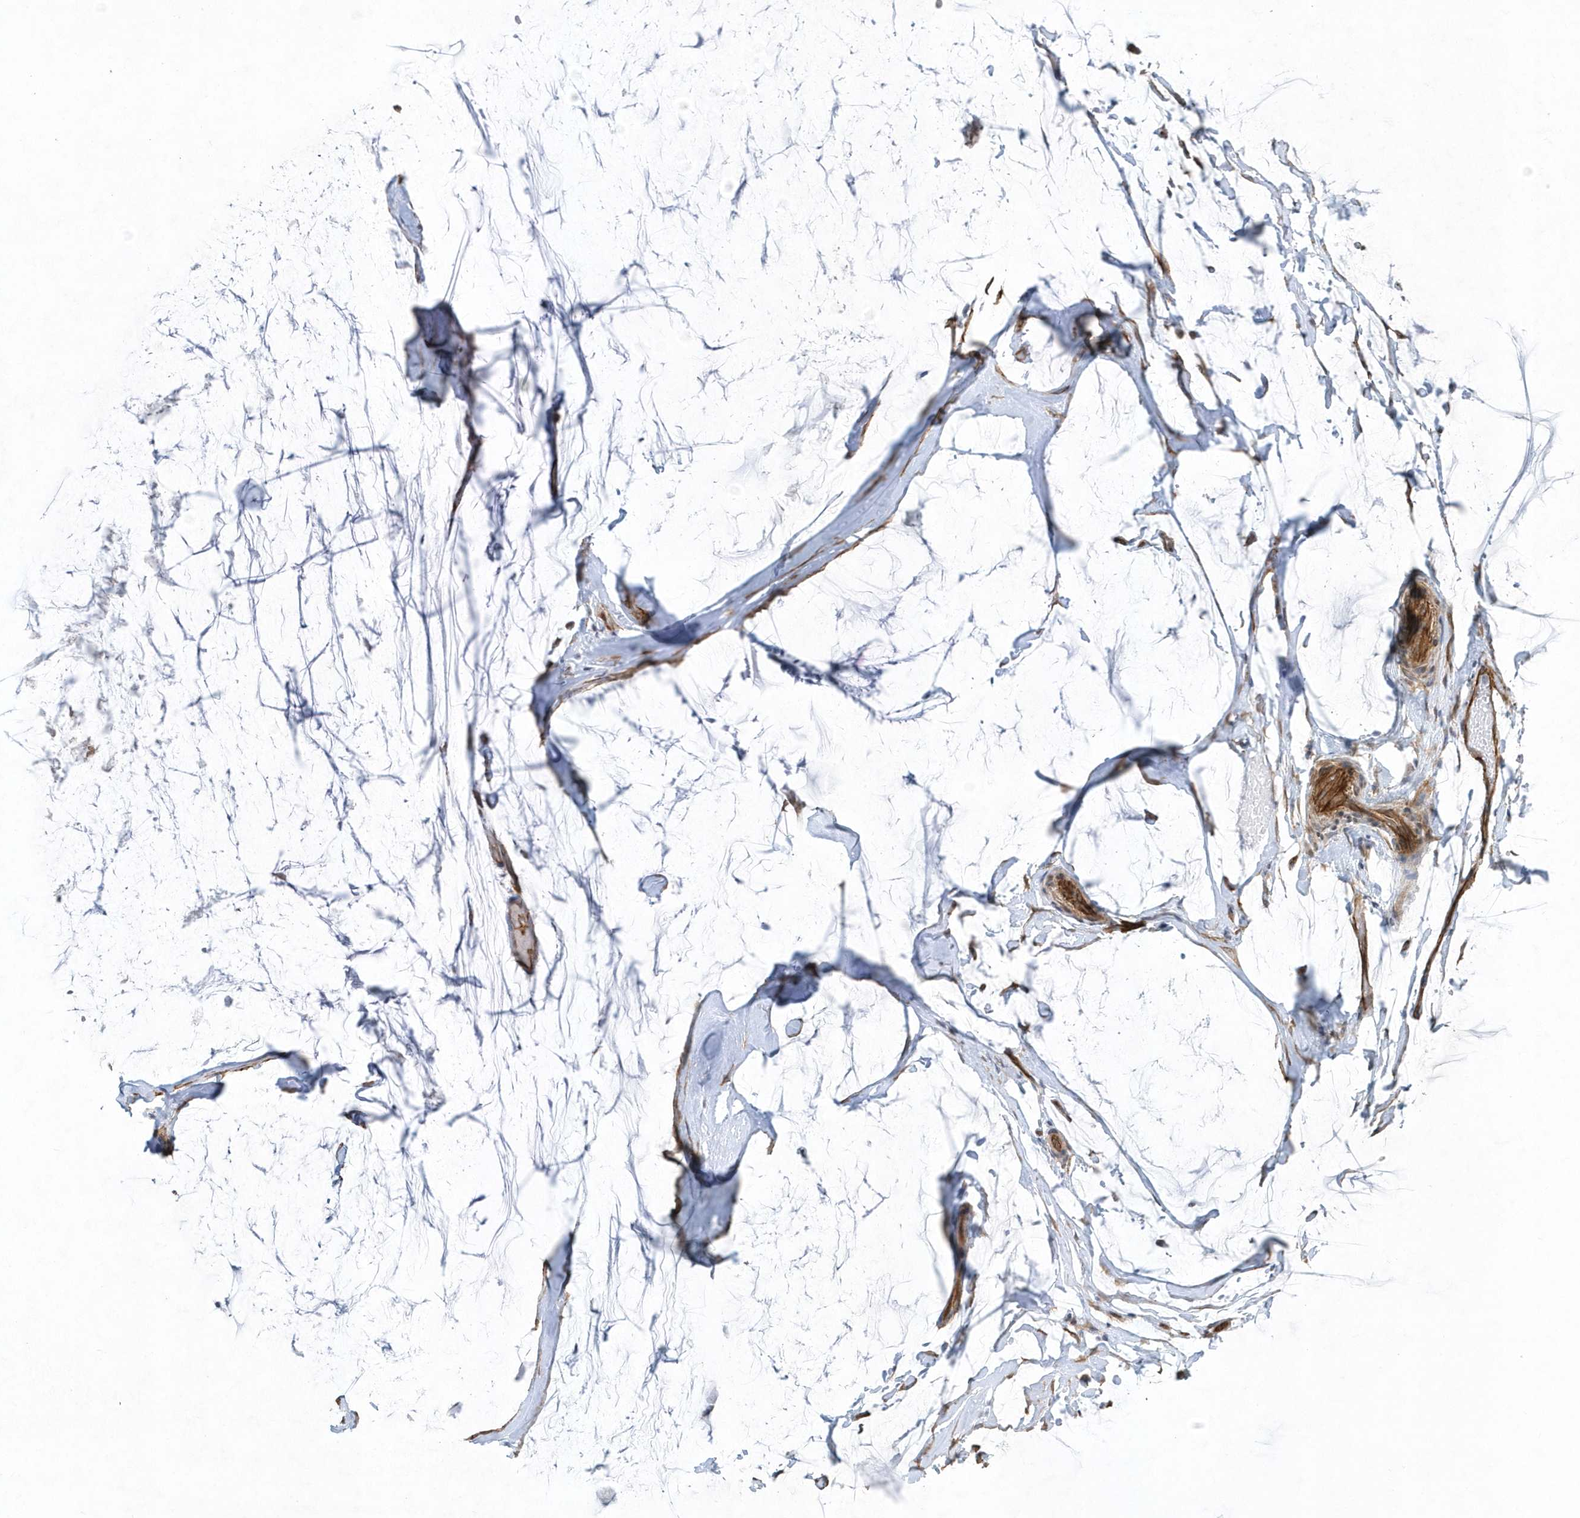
{"staining": {"intensity": "negative", "quantity": "none", "location": "none"}, "tissue": "ovarian cancer", "cell_type": "Tumor cells", "image_type": "cancer", "snomed": [{"axis": "morphology", "description": "Cystadenocarcinoma, mucinous, NOS"}, {"axis": "topography", "description": "Ovary"}], "caption": "The image exhibits no significant staining in tumor cells of ovarian cancer.", "gene": "RAI14", "patient": {"sex": "female", "age": 39}}